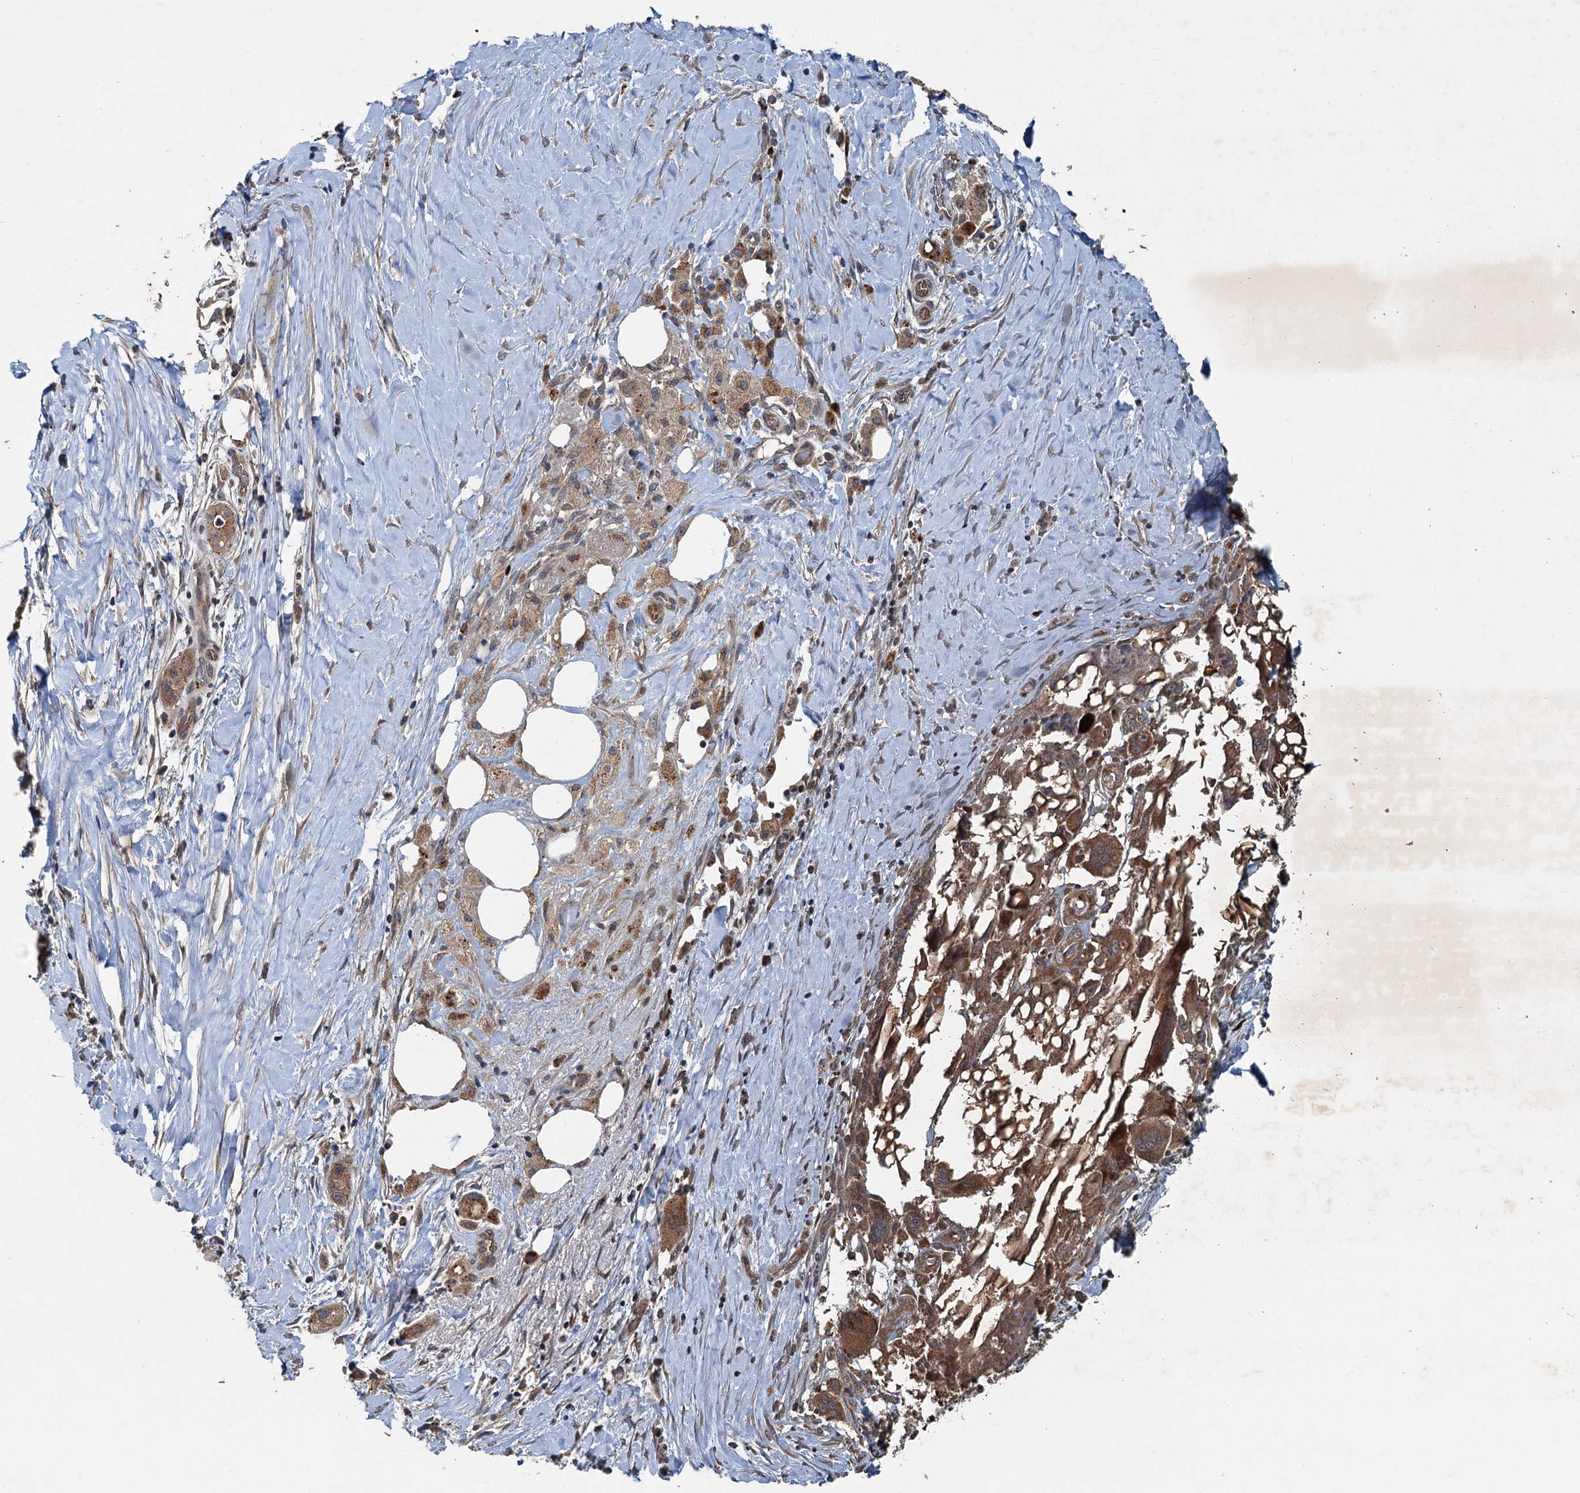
{"staining": {"intensity": "moderate", "quantity": ">75%", "location": "cytoplasmic/membranous"}, "tissue": "pancreatic cancer", "cell_type": "Tumor cells", "image_type": "cancer", "snomed": [{"axis": "morphology", "description": "Adenocarcinoma, NOS"}, {"axis": "topography", "description": "Pancreas"}], "caption": "Immunohistochemical staining of human pancreatic cancer demonstrates moderate cytoplasmic/membranous protein expression in about >75% of tumor cells. (DAB IHC with brightfield microscopy, high magnification).", "gene": "N4BP2L2", "patient": {"sex": "male", "age": 58}}